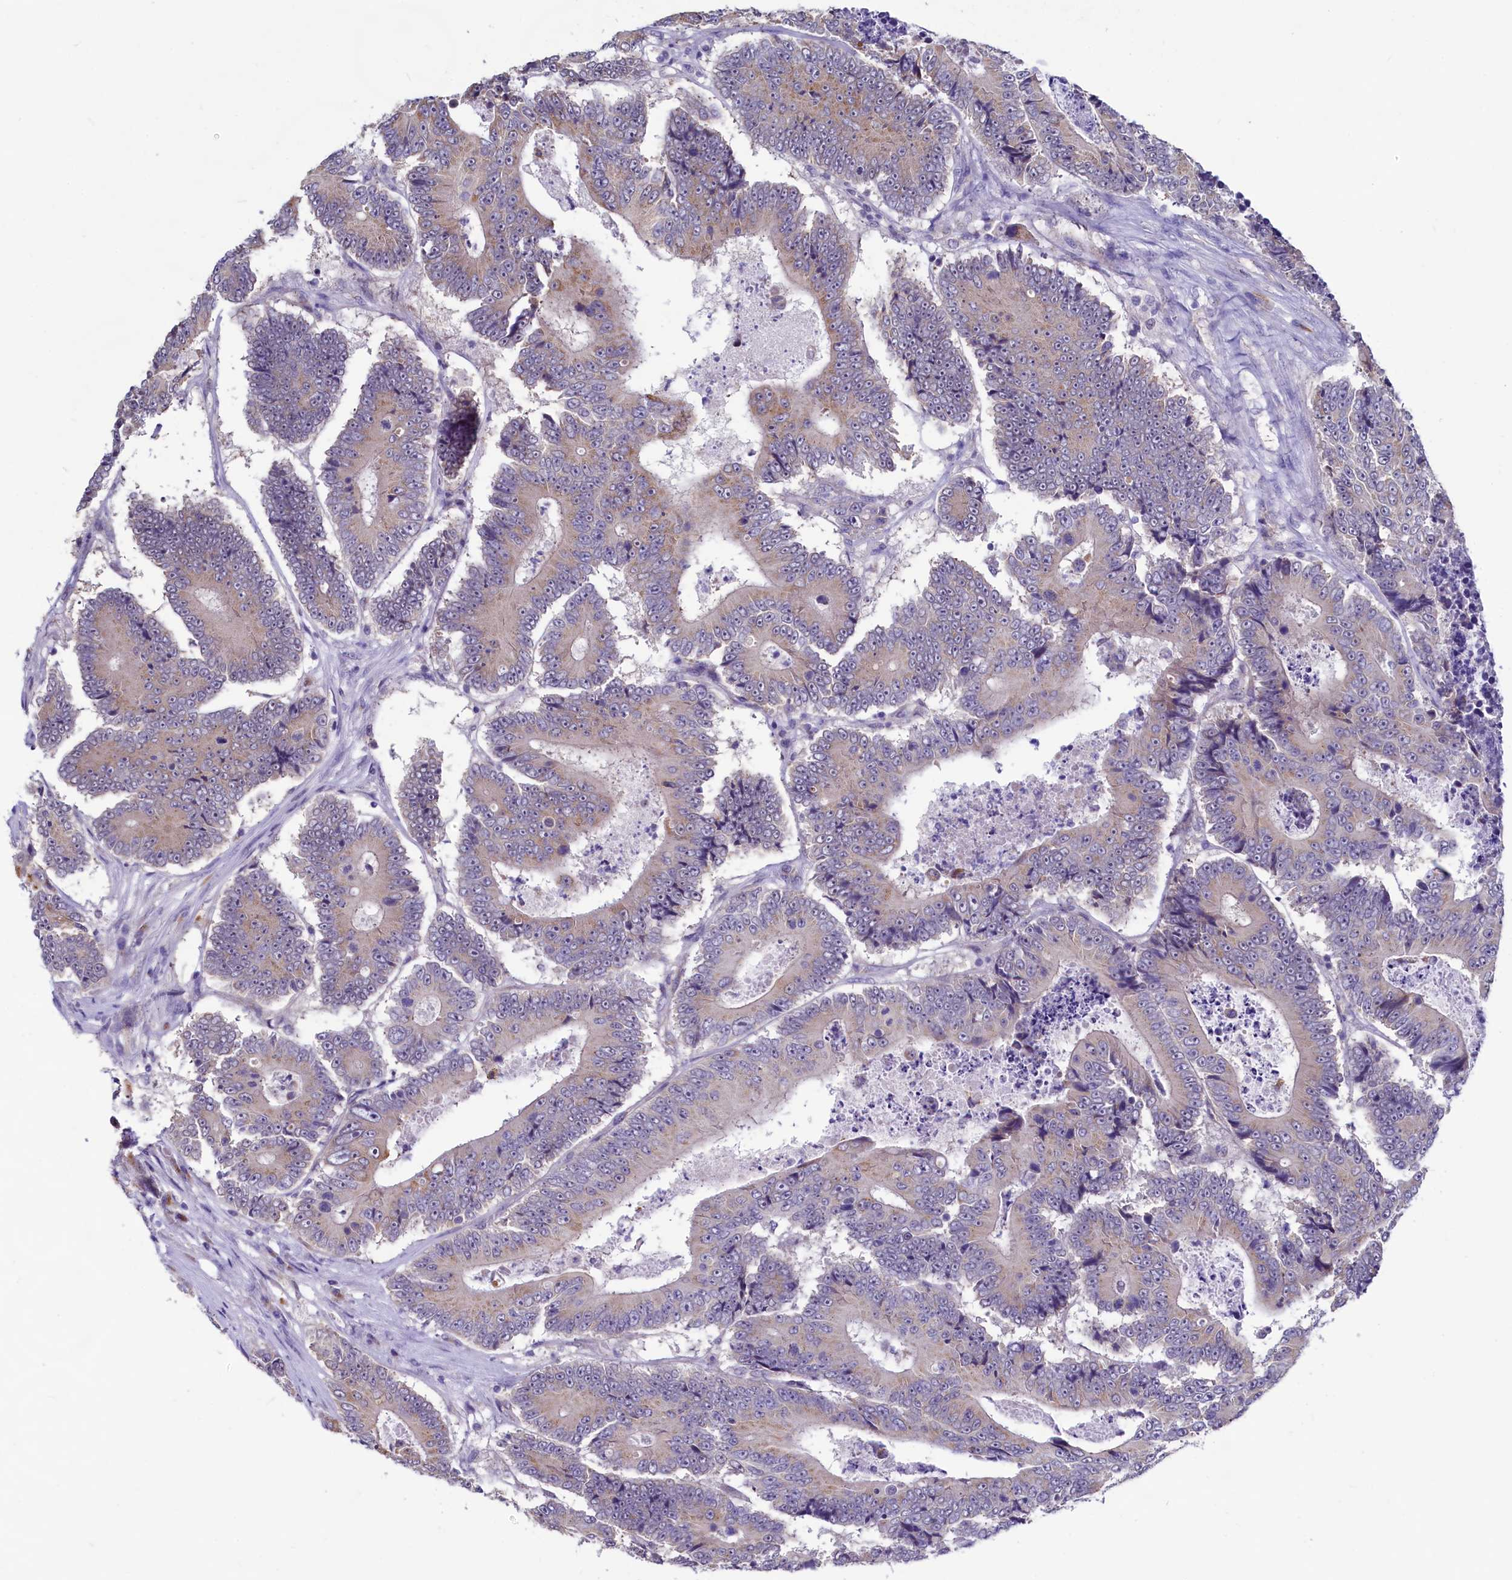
{"staining": {"intensity": "weak", "quantity": "25%-75%", "location": "cytoplasmic/membranous"}, "tissue": "colorectal cancer", "cell_type": "Tumor cells", "image_type": "cancer", "snomed": [{"axis": "morphology", "description": "Adenocarcinoma, NOS"}, {"axis": "topography", "description": "Colon"}], "caption": "This is a micrograph of immunohistochemistry staining of adenocarcinoma (colorectal), which shows weak staining in the cytoplasmic/membranous of tumor cells.", "gene": "SEC24C", "patient": {"sex": "male", "age": 83}}